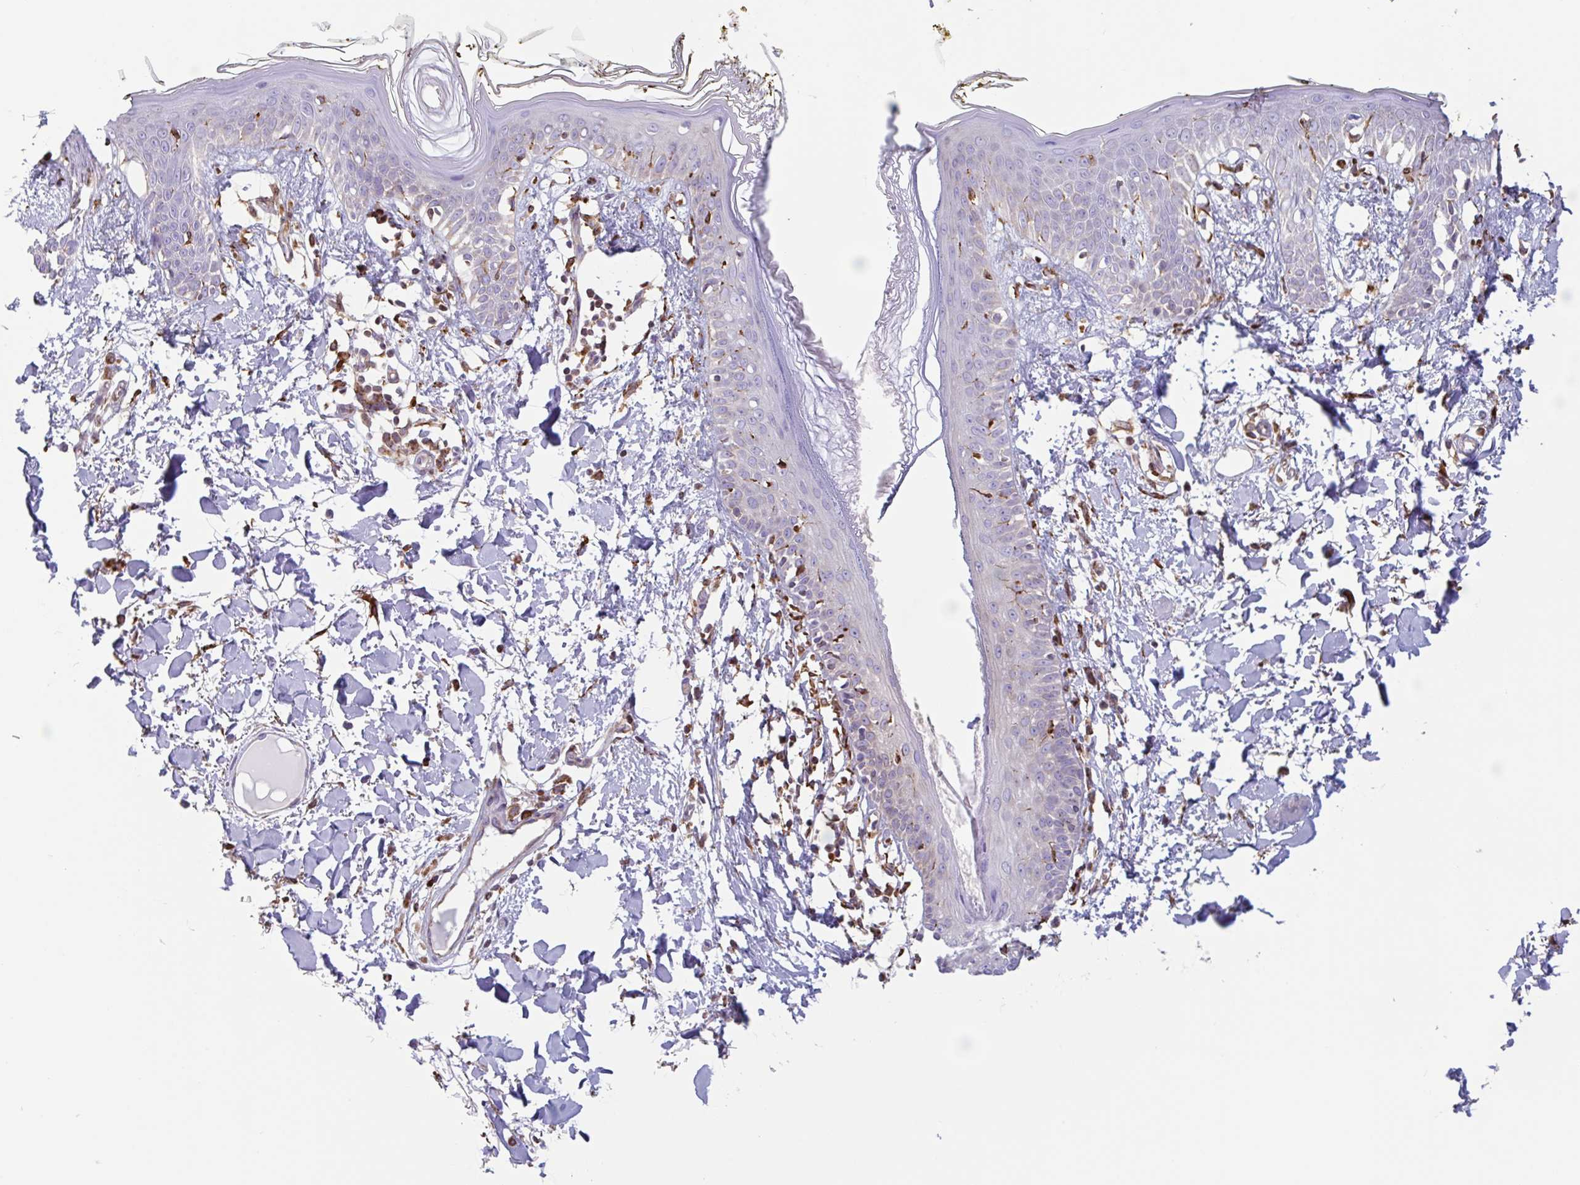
{"staining": {"intensity": "moderate", "quantity": ">75%", "location": "cytoplasmic/membranous"}, "tissue": "skin", "cell_type": "Fibroblasts", "image_type": "normal", "snomed": [{"axis": "morphology", "description": "Normal tissue, NOS"}, {"axis": "topography", "description": "Skin"}], "caption": "Immunohistochemistry (IHC) (DAB) staining of unremarkable human skin reveals moderate cytoplasmic/membranous protein expression in approximately >75% of fibroblasts. The protein is stained brown, and the nuclei are stained in blue (DAB IHC with brightfield microscopy, high magnification).", "gene": "DOK4", "patient": {"sex": "female", "age": 34}}